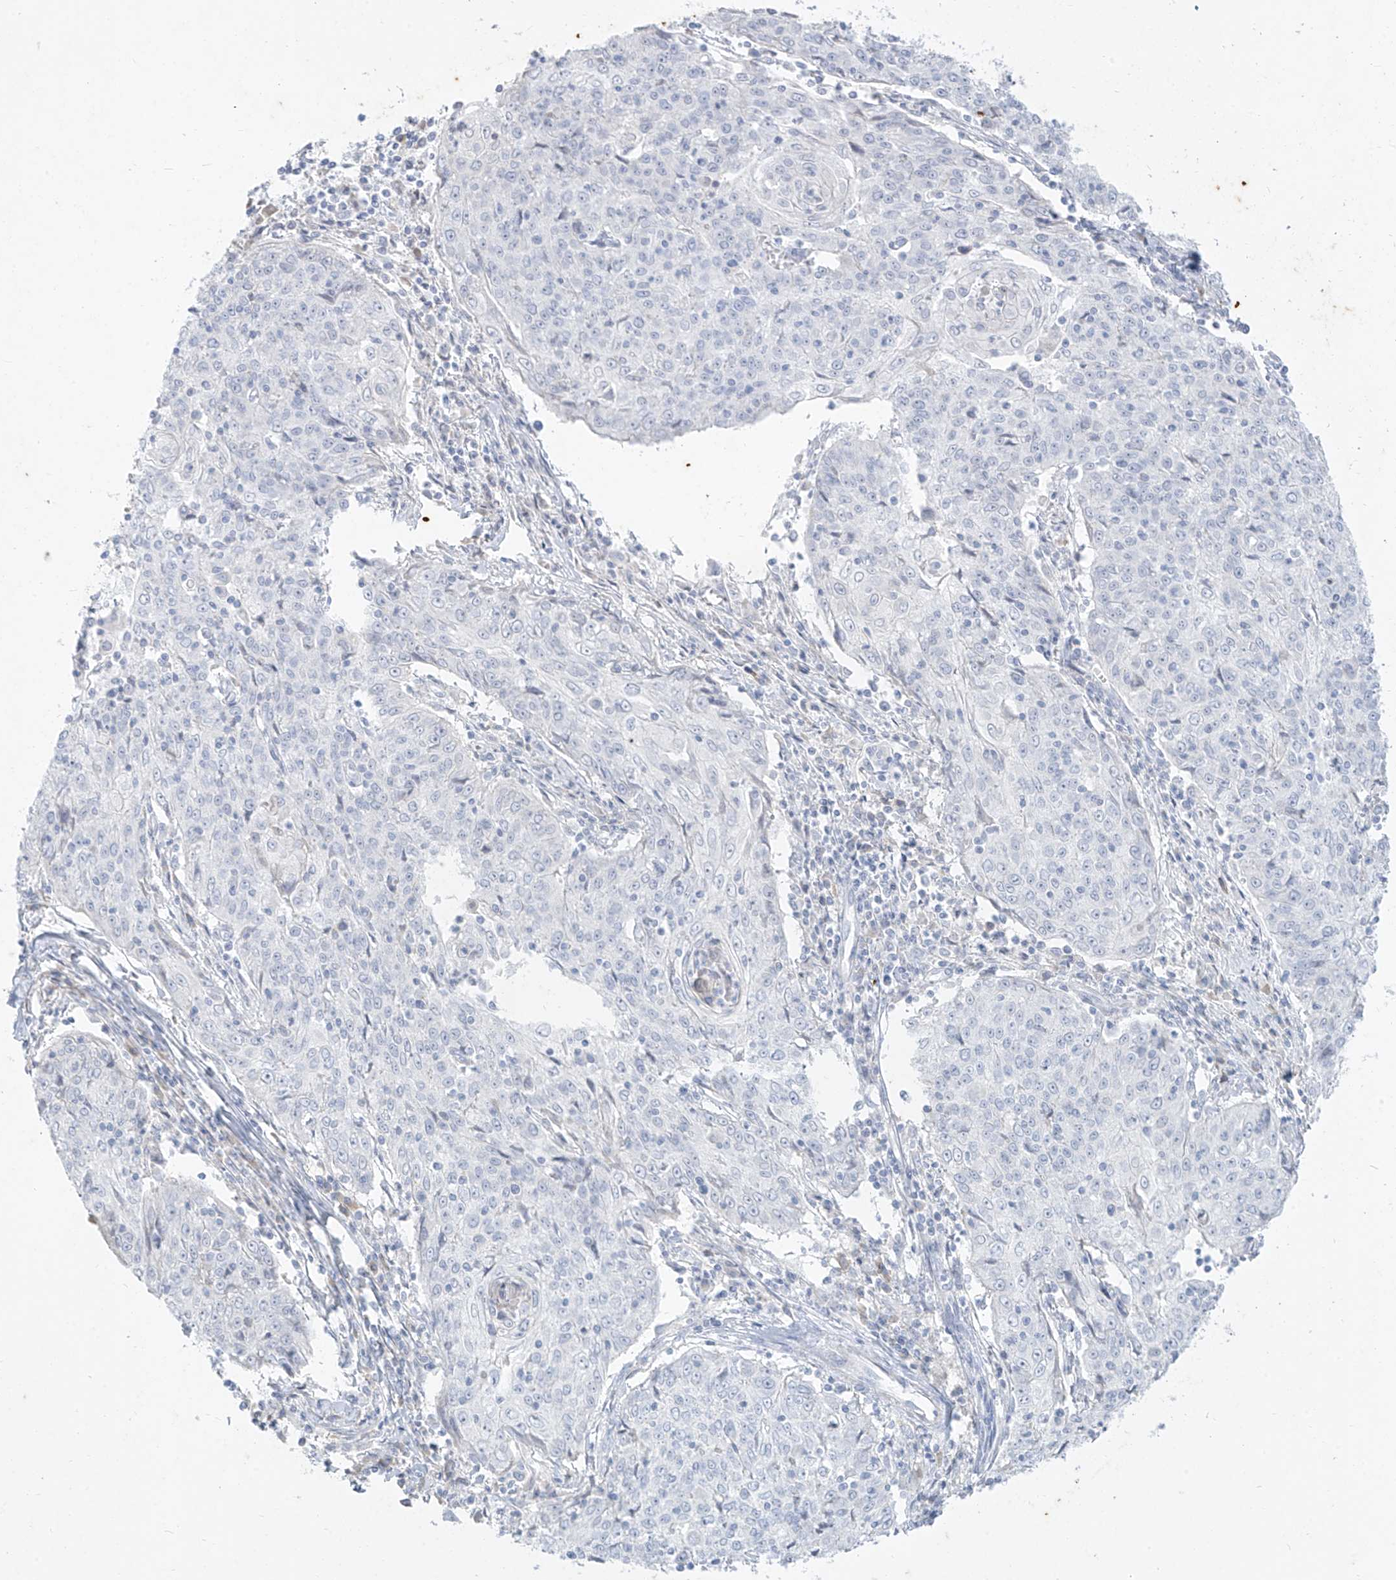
{"staining": {"intensity": "negative", "quantity": "none", "location": "none"}, "tissue": "cervical cancer", "cell_type": "Tumor cells", "image_type": "cancer", "snomed": [{"axis": "morphology", "description": "Squamous cell carcinoma, NOS"}, {"axis": "topography", "description": "Cervix"}], "caption": "Tumor cells show no significant protein expression in cervical cancer (squamous cell carcinoma). (Brightfield microscopy of DAB immunohistochemistry at high magnification).", "gene": "TGM4", "patient": {"sex": "female", "age": 48}}